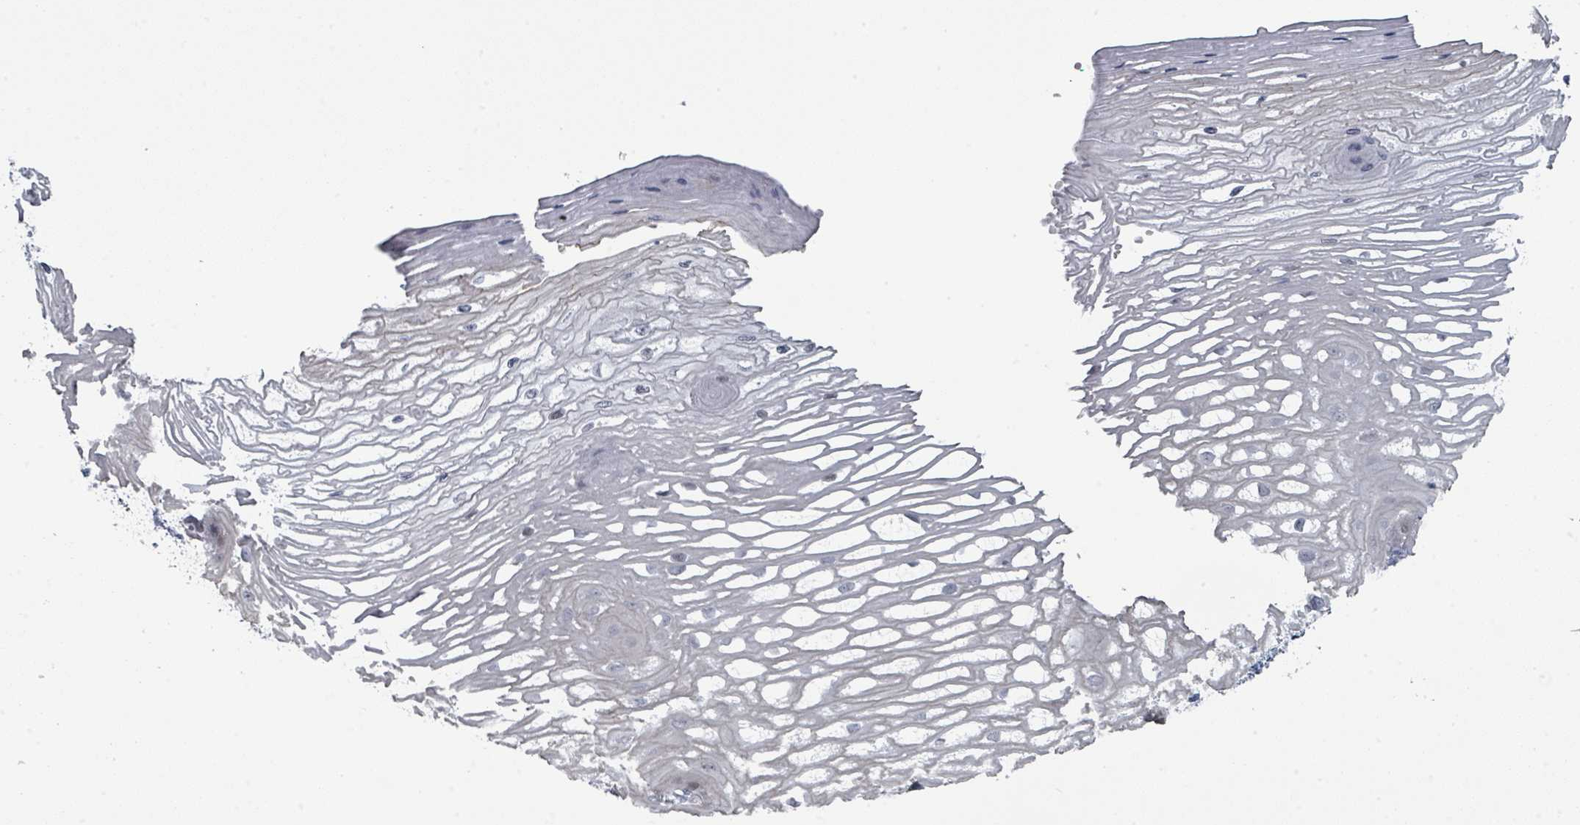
{"staining": {"intensity": "weak", "quantity": "25%-75%", "location": "cytoplasmic/membranous,nuclear"}, "tissue": "esophagus", "cell_type": "Squamous epithelial cells", "image_type": "normal", "snomed": [{"axis": "morphology", "description": "Normal tissue, NOS"}, {"axis": "topography", "description": "Esophagus"}], "caption": "This is a micrograph of immunohistochemistry (IHC) staining of normal esophagus, which shows weak expression in the cytoplasmic/membranous,nuclear of squamous epithelial cells.", "gene": "CT45A10", "patient": {"sex": "male", "age": 69}}